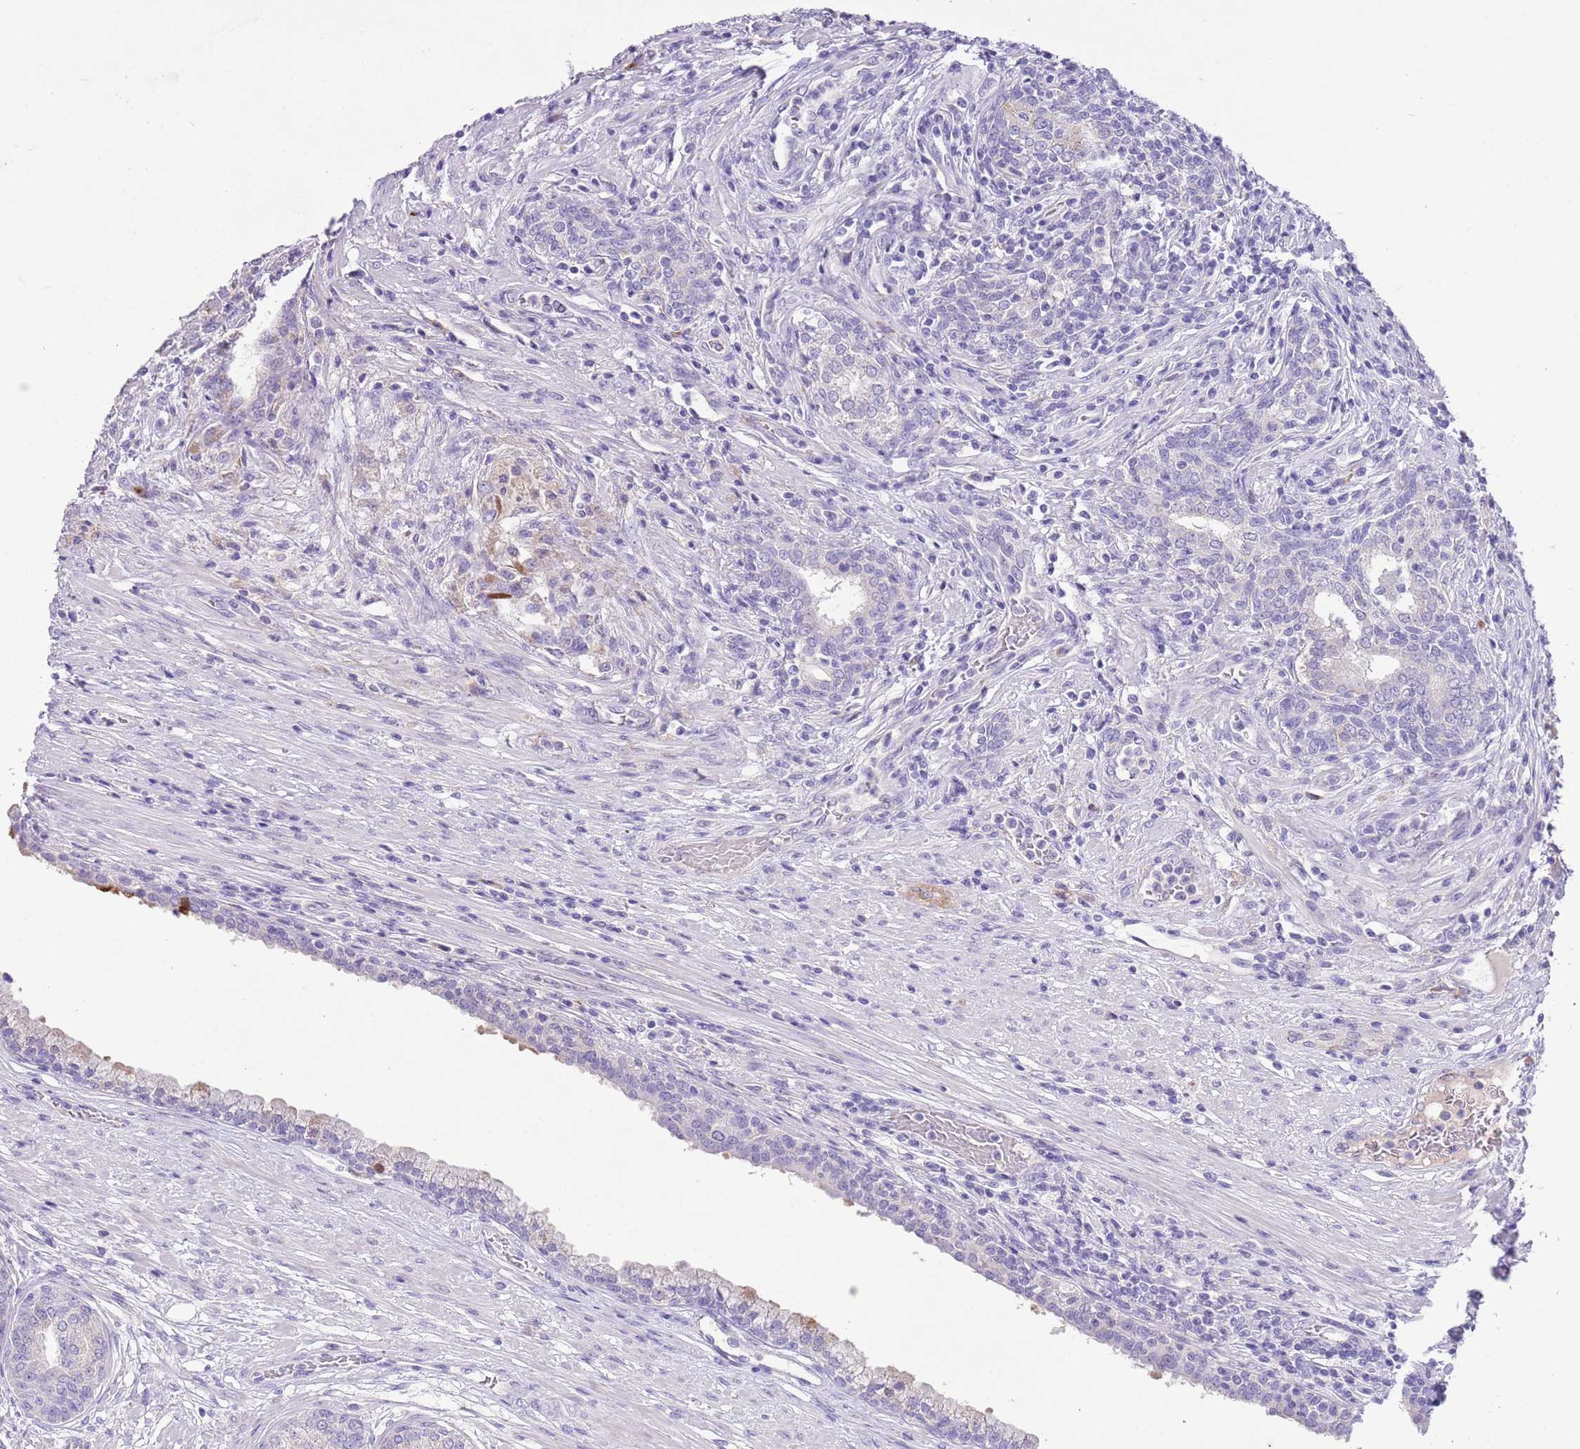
{"staining": {"intensity": "negative", "quantity": "none", "location": "none"}, "tissue": "prostate cancer", "cell_type": "Tumor cells", "image_type": "cancer", "snomed": [{"axis": "morphology", "description": "Adenocarcinoma, High grade"}, {"axis": "topography", "description": "Prostate"}], "caption": "The micrograph displays no significant staining in tumor cells of prostate cancer (adenocarcinoma (high-grade)).", "gene": "CLEC2A", "patient": {"sex": "male", "age": 67}}